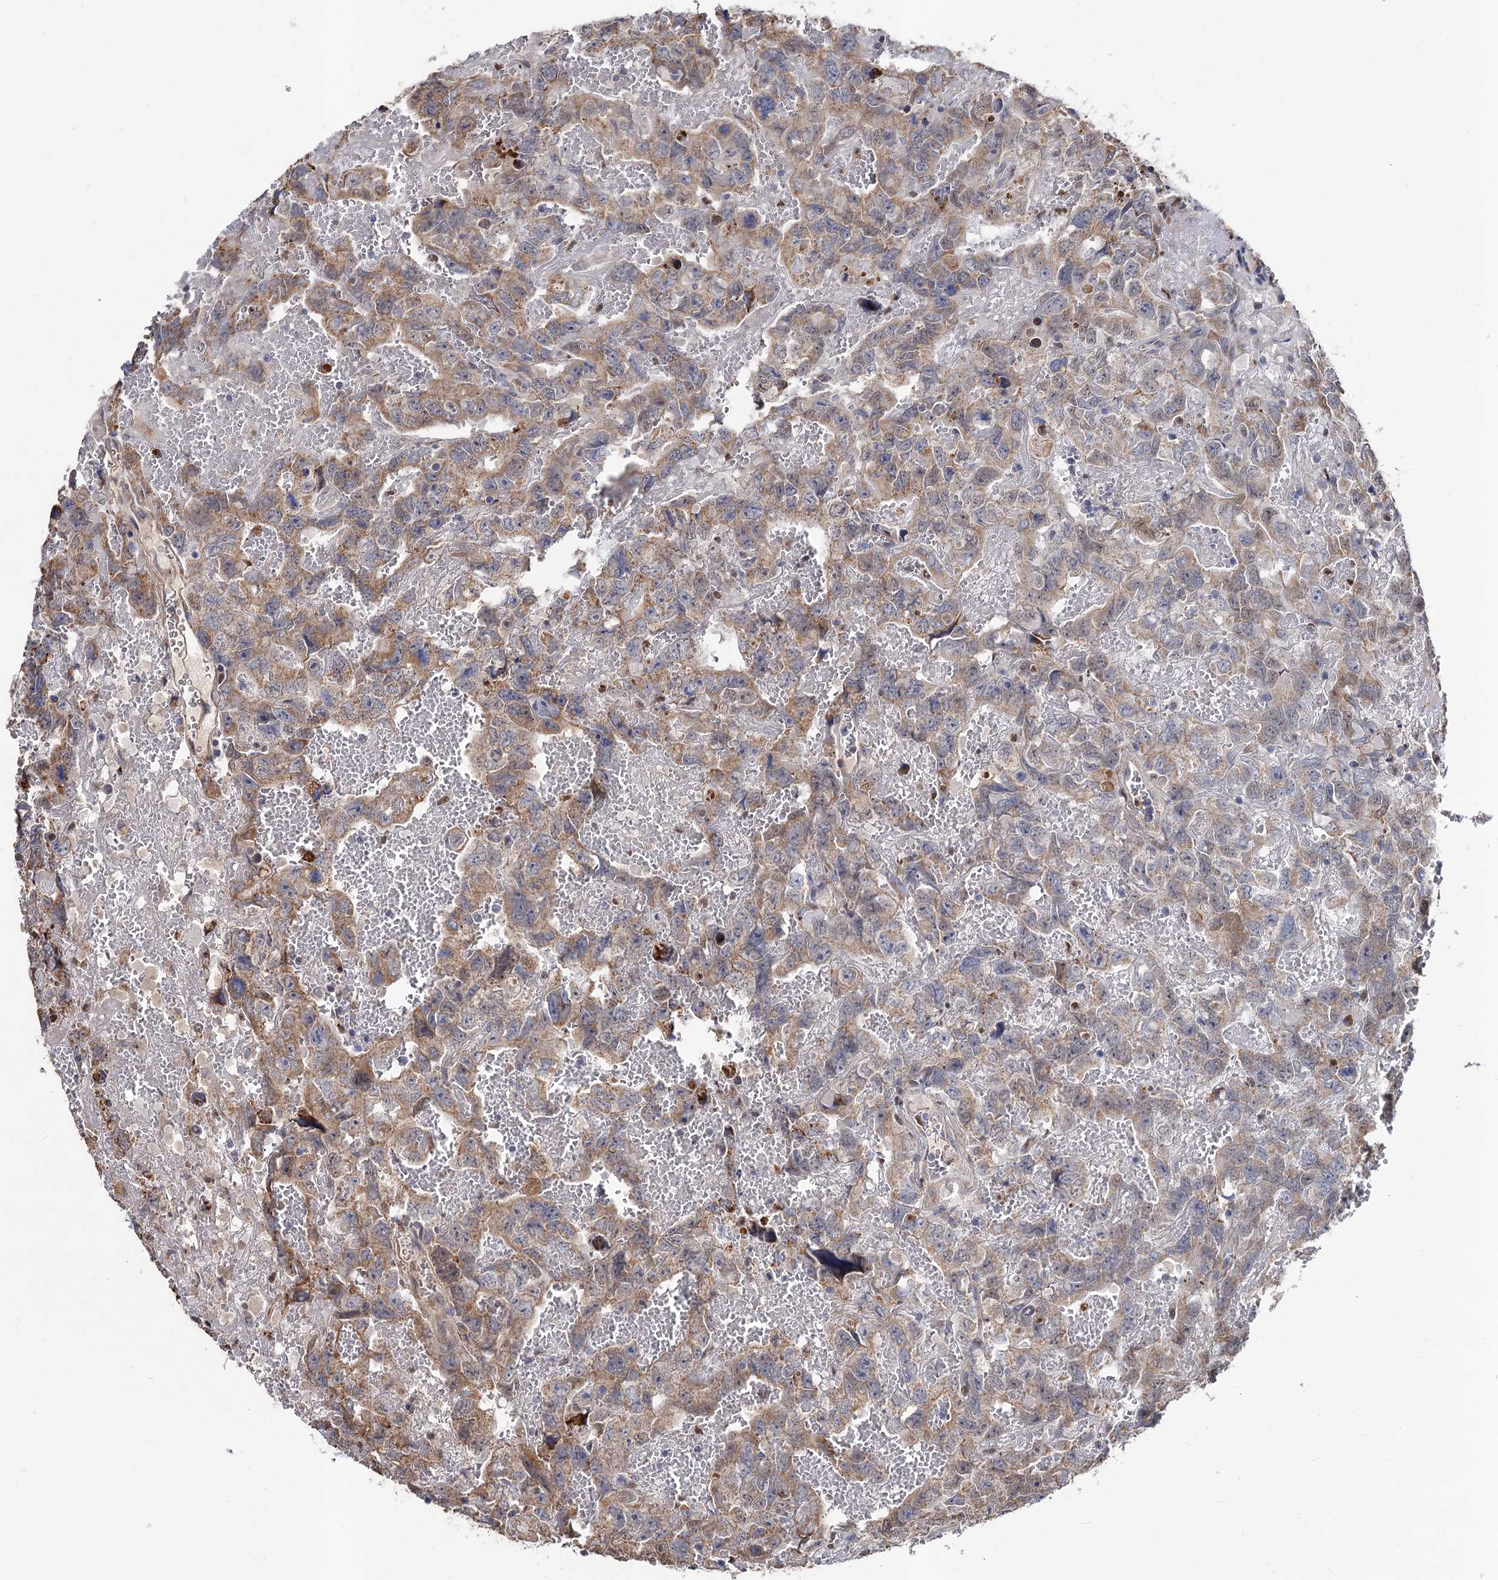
{"staining": {"intensity": "moderate", "quantity": "25%-75%", "location": "cytoplasmic/membranous"}, "tissue": "testis cancer", "cell_type": "Tumor cells", "image_type": "cancer", "snomed": [{"axis": "morphology", "description": "Carcinoma, Embryonal, NOS"}, {"axis": "topography", "description": "Testis"}], "caption": "Immunohistochemistry (IHC) histopathology image of neoplastic tissue: testis cancer (embryonal carcinoma) stained using immunohistochemistry (IHC) shows medium levels of moderate protein expression localized specifically in the cytoplasmic/membranous of tumor cells, appearing as a cytoplasmic/membranous brown color.", "gene": "ALKBH7", "patient": {"sex": "male", "age": 45}}